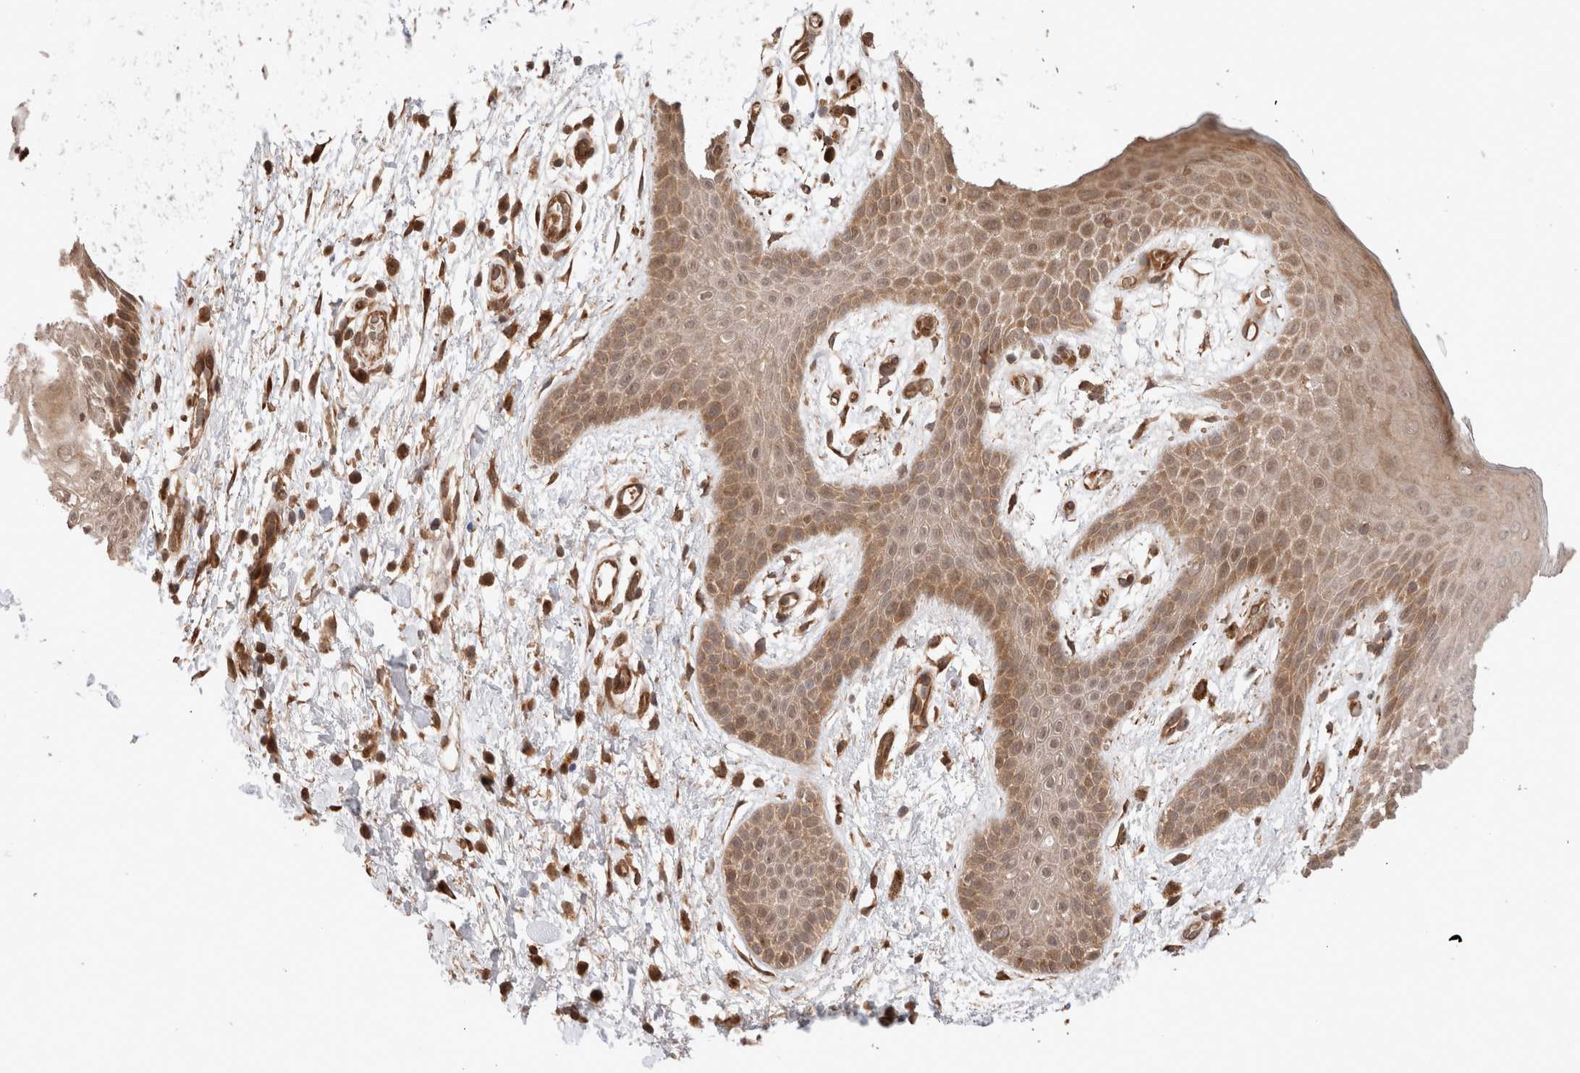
{"staining": {"intensity": "moderate", "quantity": ">75%", "location": "cytoplasmic/membranous,nuclear"}, "tissue": "skin", "cell_type": "Epidermal cells", "image_type": "normal", "snomed": [{"axis": "morphology", "description": "Normal tissue, NOS"}, {"axis": "topography", "description": "Anal"}], "caption": "The immunohistochemical stain labels moderate cytoplasmic/membranous,nuclear positivity in epidermal cells of unremarkable skin.", "gene": "ZNF649", "patient": {"sex": "male", "age": 74}}